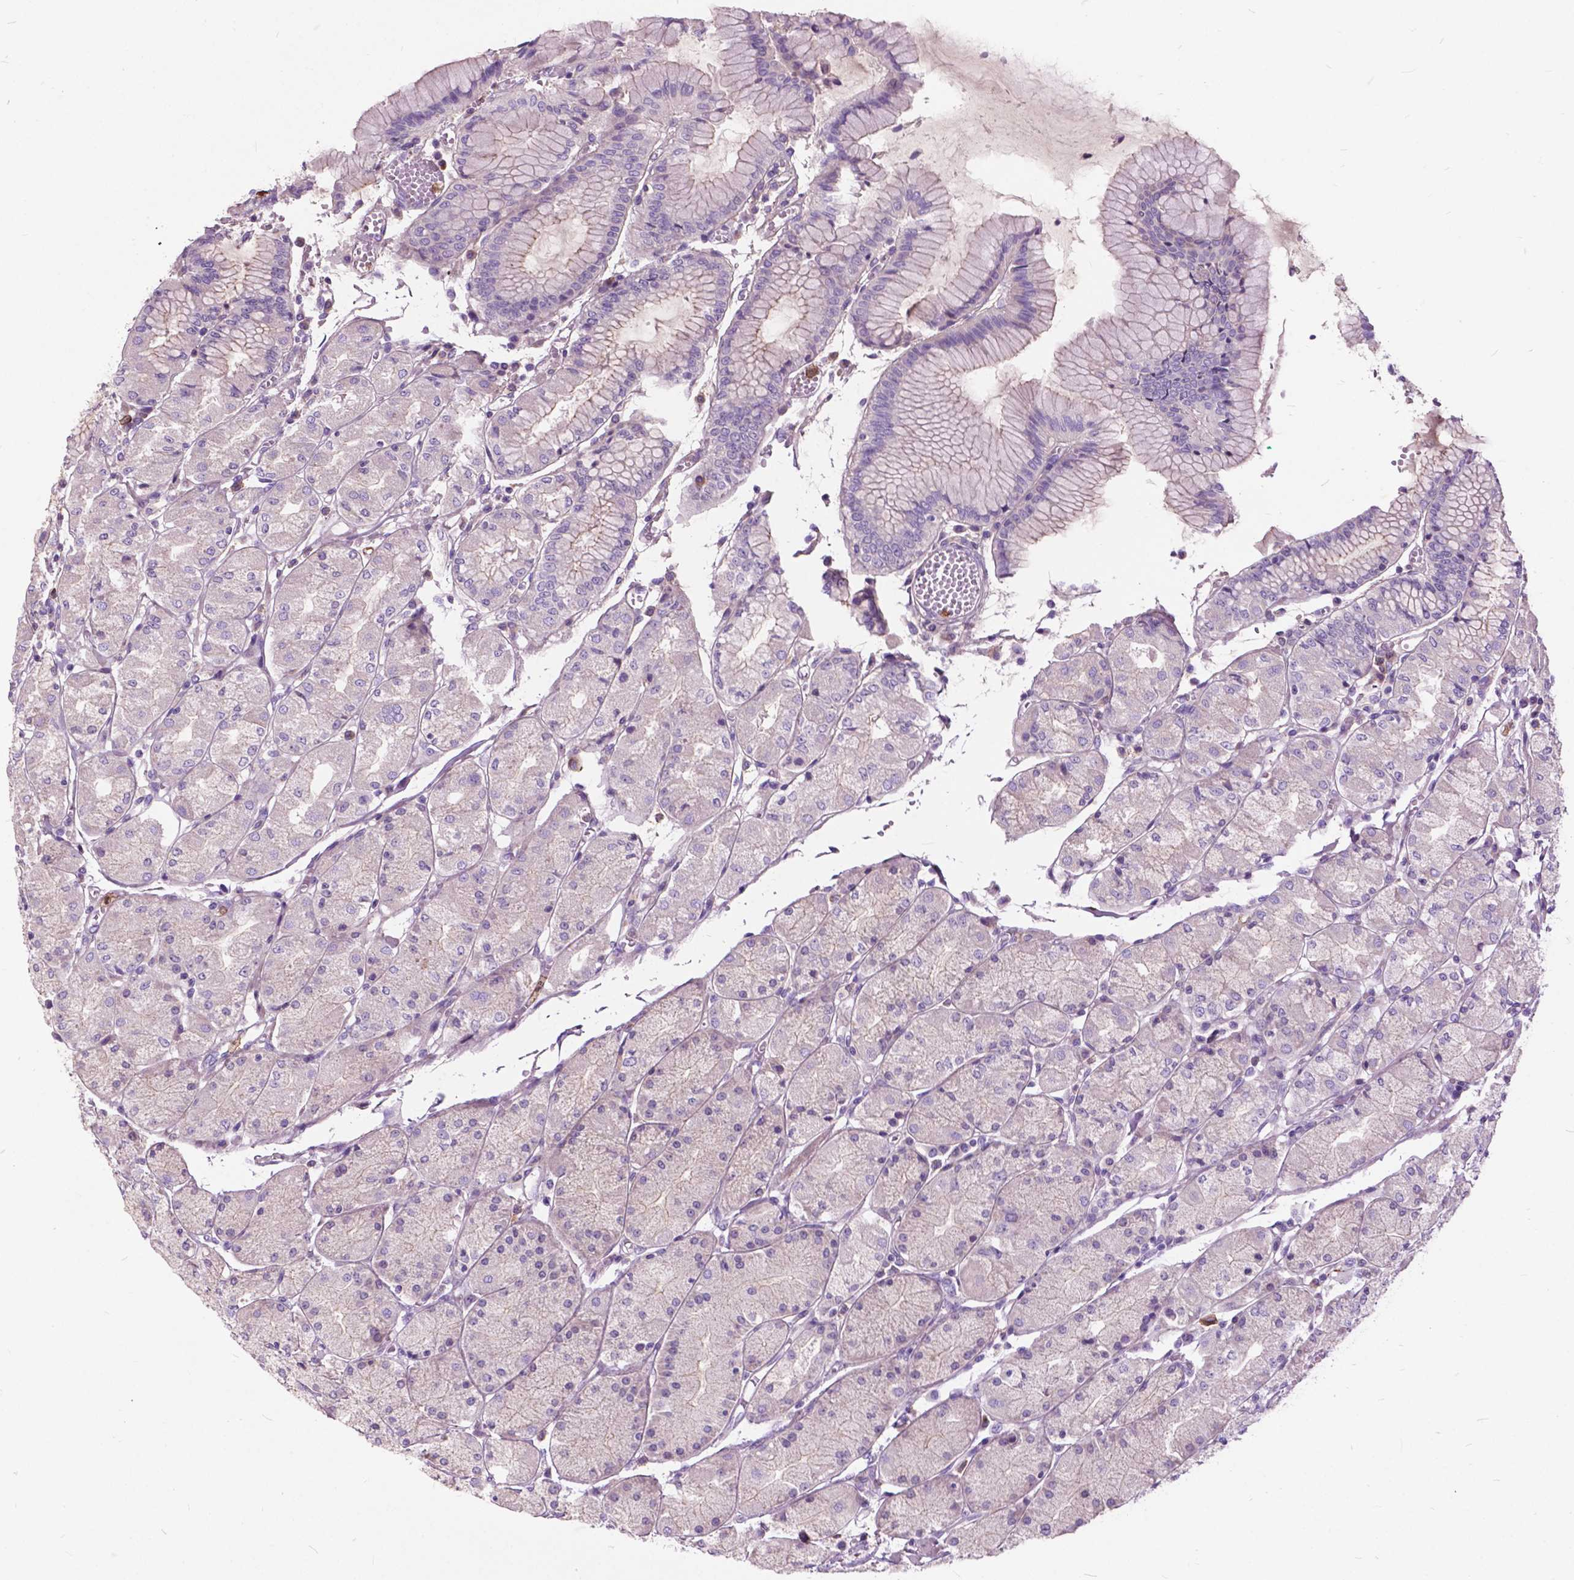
{"staining": {"intensity": "weak", "quantity": "<25%", "location": "cytoplasmic/membranous"}, "tissue": "stomach", "cell_type": "Glandular cells", "image_type": "normal", "snomed": [{"axis": "morphology", "description": "Normal tissue, NOS"}, {"axis": "topography", "description": "Stomach, upper"}], "caption": "IHC image of normal stomach: stomach stained with DAB (3,3'-diaminobenzidine) demonstrates no significant protein staining in glandular cells.", "gene": "PRR35", "patient": {"sex": "male", "age": 69}}